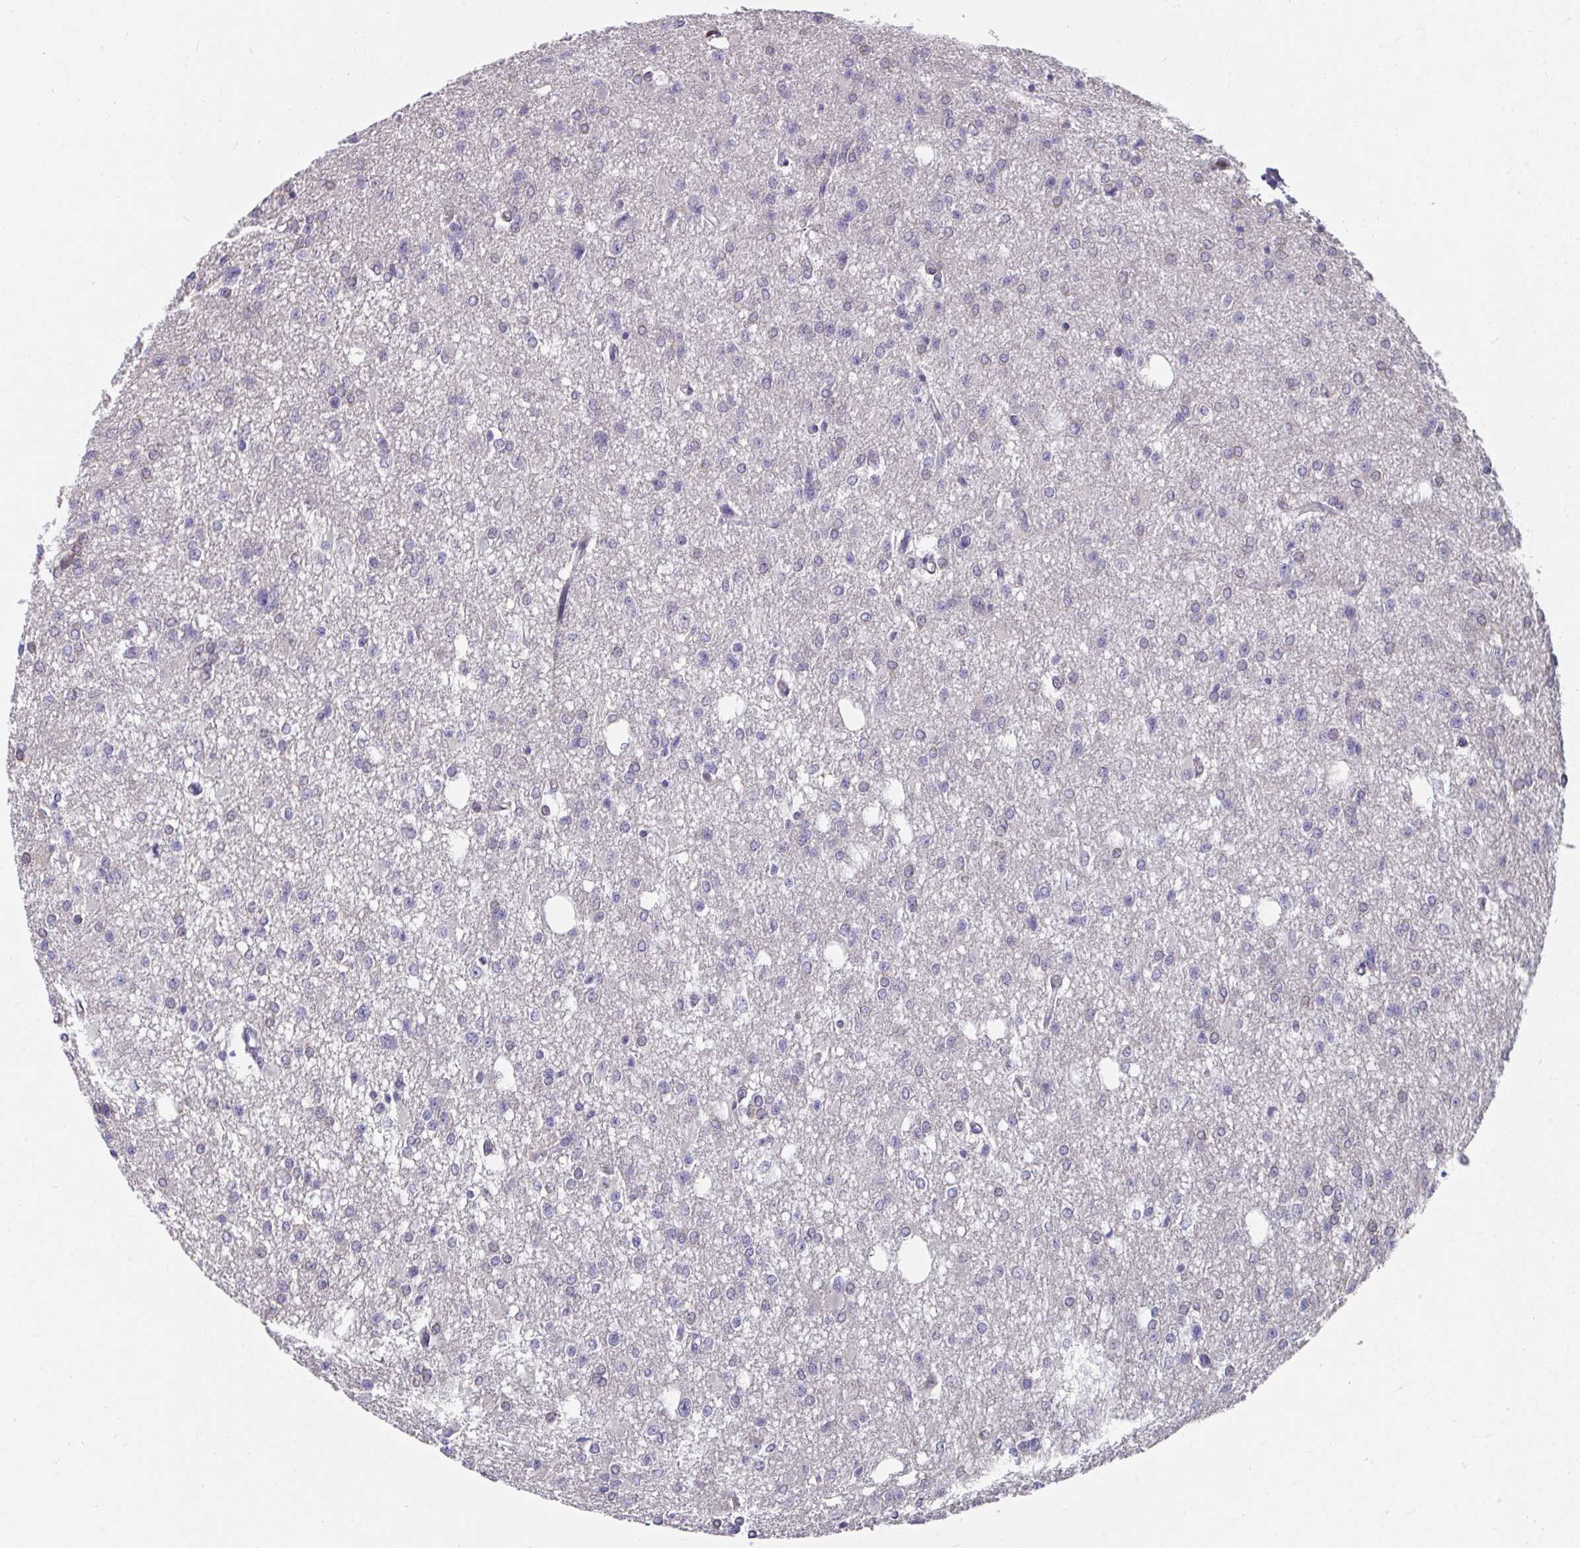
{"staining": {"intensity": "negative", "quantity": "none", "location": "none"}, "tissue": "glioma", "cell_type": "Tumor cells", "image_type": "cancer", "snomed": [{"axis": "morphology", "description": "Glioma, malignant, Low grade"}, {"axis": "topography", "description": "Brain"}], "caption": "High power microscopy photomicrograph of an immunohistochemistry (IHC) image of malignant glioma (low-grade), revealing no significant expression in tumor cells.", "gene": "SLAMF7", "patient": {"sex": "male", "age": 26}}